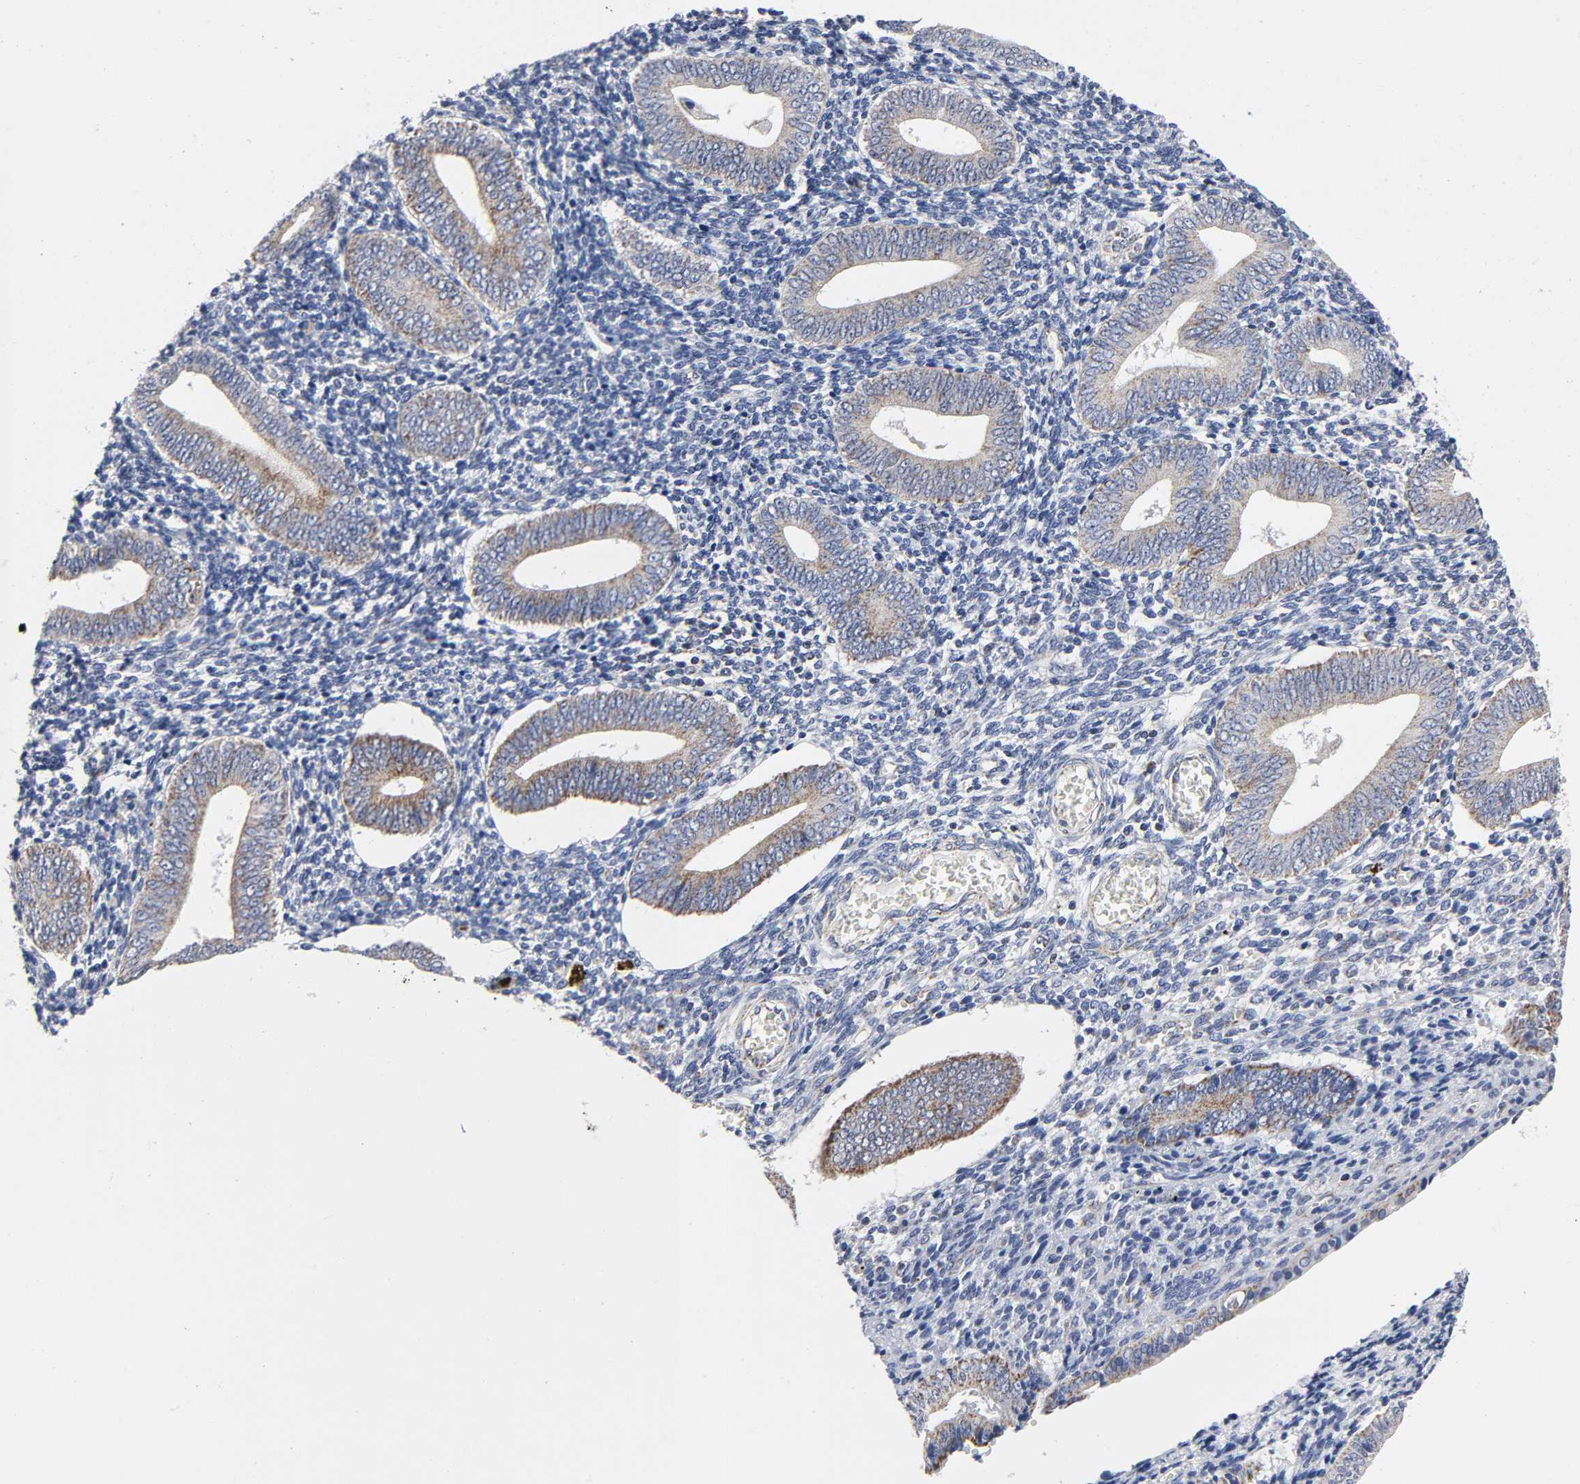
{"staining": {"intensity": "negative", "quantity": "none", "location": "none"}, "tissue": "endometrium", "cell_type": "Cells in endometrial stroma", "image_type": "normal", "snomed": [{"axis": "morphology", "description": "Normal tissue, NOS"}, {"axis": "topography", "description": "Uterus"}, {"axis": "topography", "description": "Endometrium"}], "caption": "Protein analysis of benign endometrium displays no significant positivity in cells in endometrial stroma.", "gene": "AOPEP", "patient": {"sex": "female", "age": 33}}